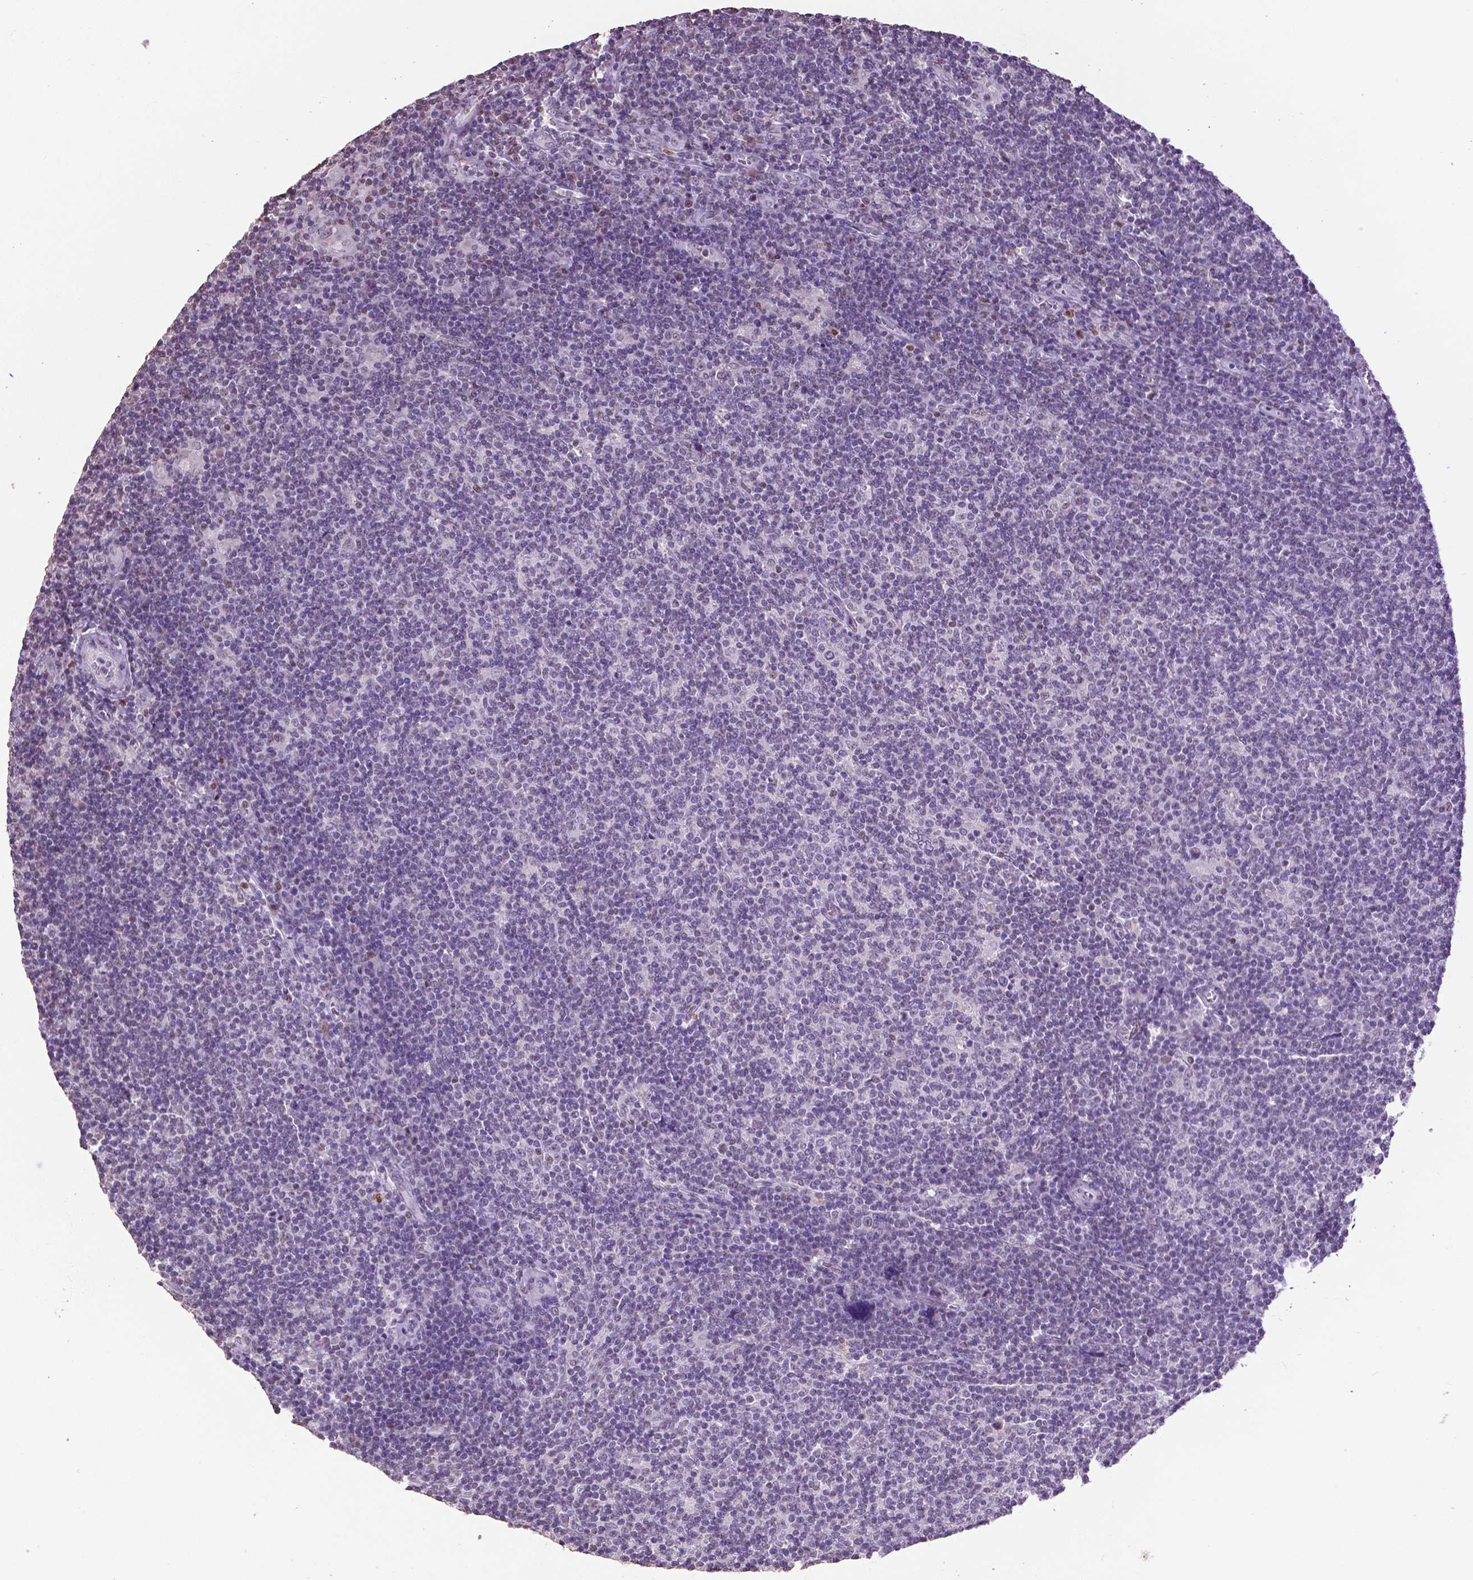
{"staining": {"intensity": "negative", "quantity": "none", "location": "none"}, "tissue": "lymphoma", "cell_type": "Tumor cells", "image_type": "cancer", "snomed": [{"axis": "morphology", "description": "Hodgkin's disease, NOS"}, {"axis": "topography", "description": "Lymph node"}], "caption": "Lymphoma was stained to show a protein in brown. There is no significant staining in tumor cells. (Brightfield microscopy of DAB immunohistochemistry (IHC) at high magnification).", "gene": "RUNX3", "patient": {"sex": "male", "age": 40}}